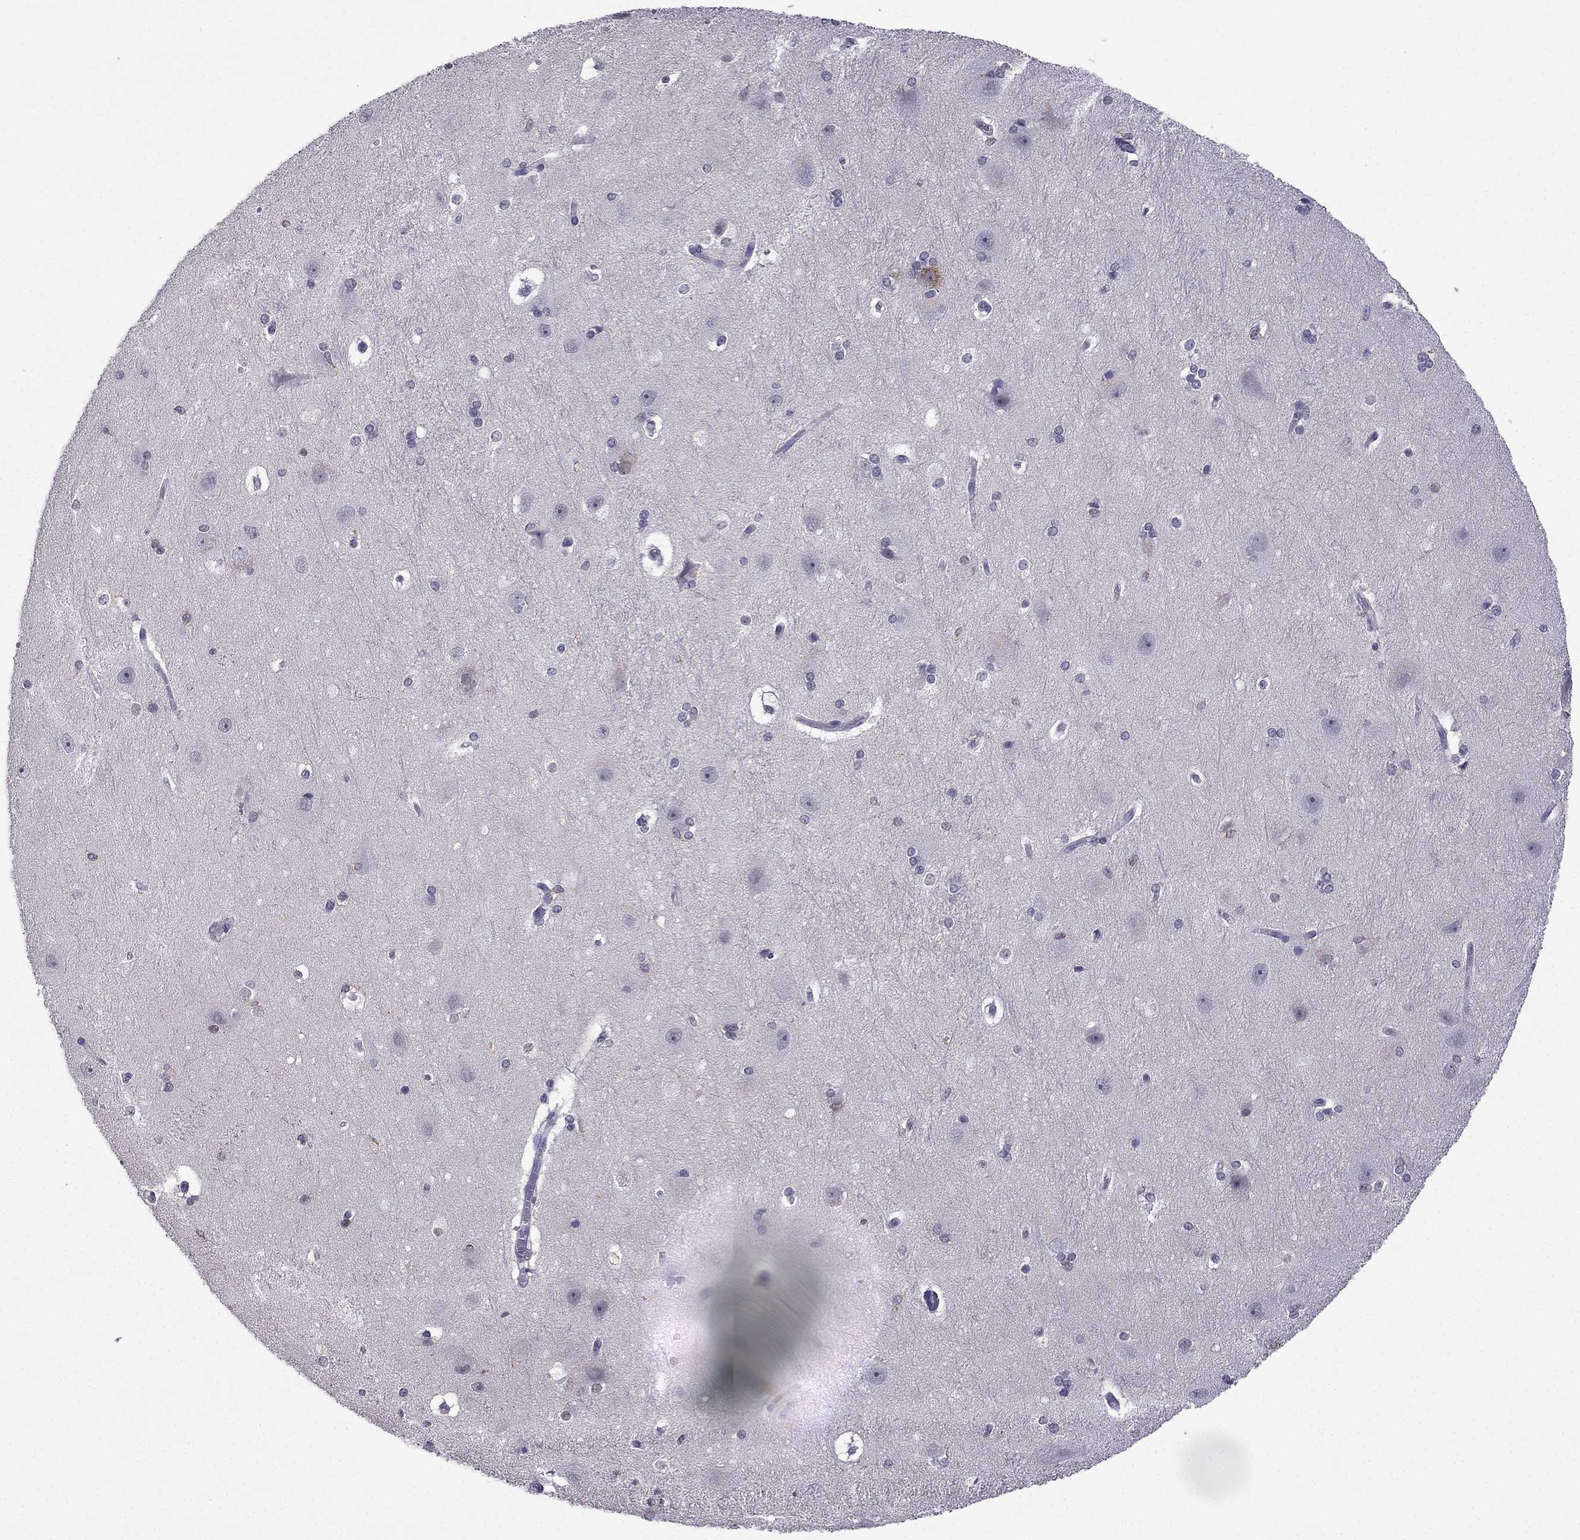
{"staining": {"intensity": "moderate", "quantity": "<25%", "location": "cytoplasmic/membranous"}, "tissue": "hippocampus", "cell_type": "Glial cells", "image_type": "normal", "snomed": [{"axis": "morphology", "description": "Normal tissue, NOS"}, {"axis": "topography", "description": "Cerebral cortex"}, {"axis": "topography", "description": "Hippocampus"}], "caption": "Benign hippocampus displays moderate cytoplasmic/membranous staining in approximately <25% of glial cells.", "gene": "CCK", "patient": {"sex": "female", "age": 19}}